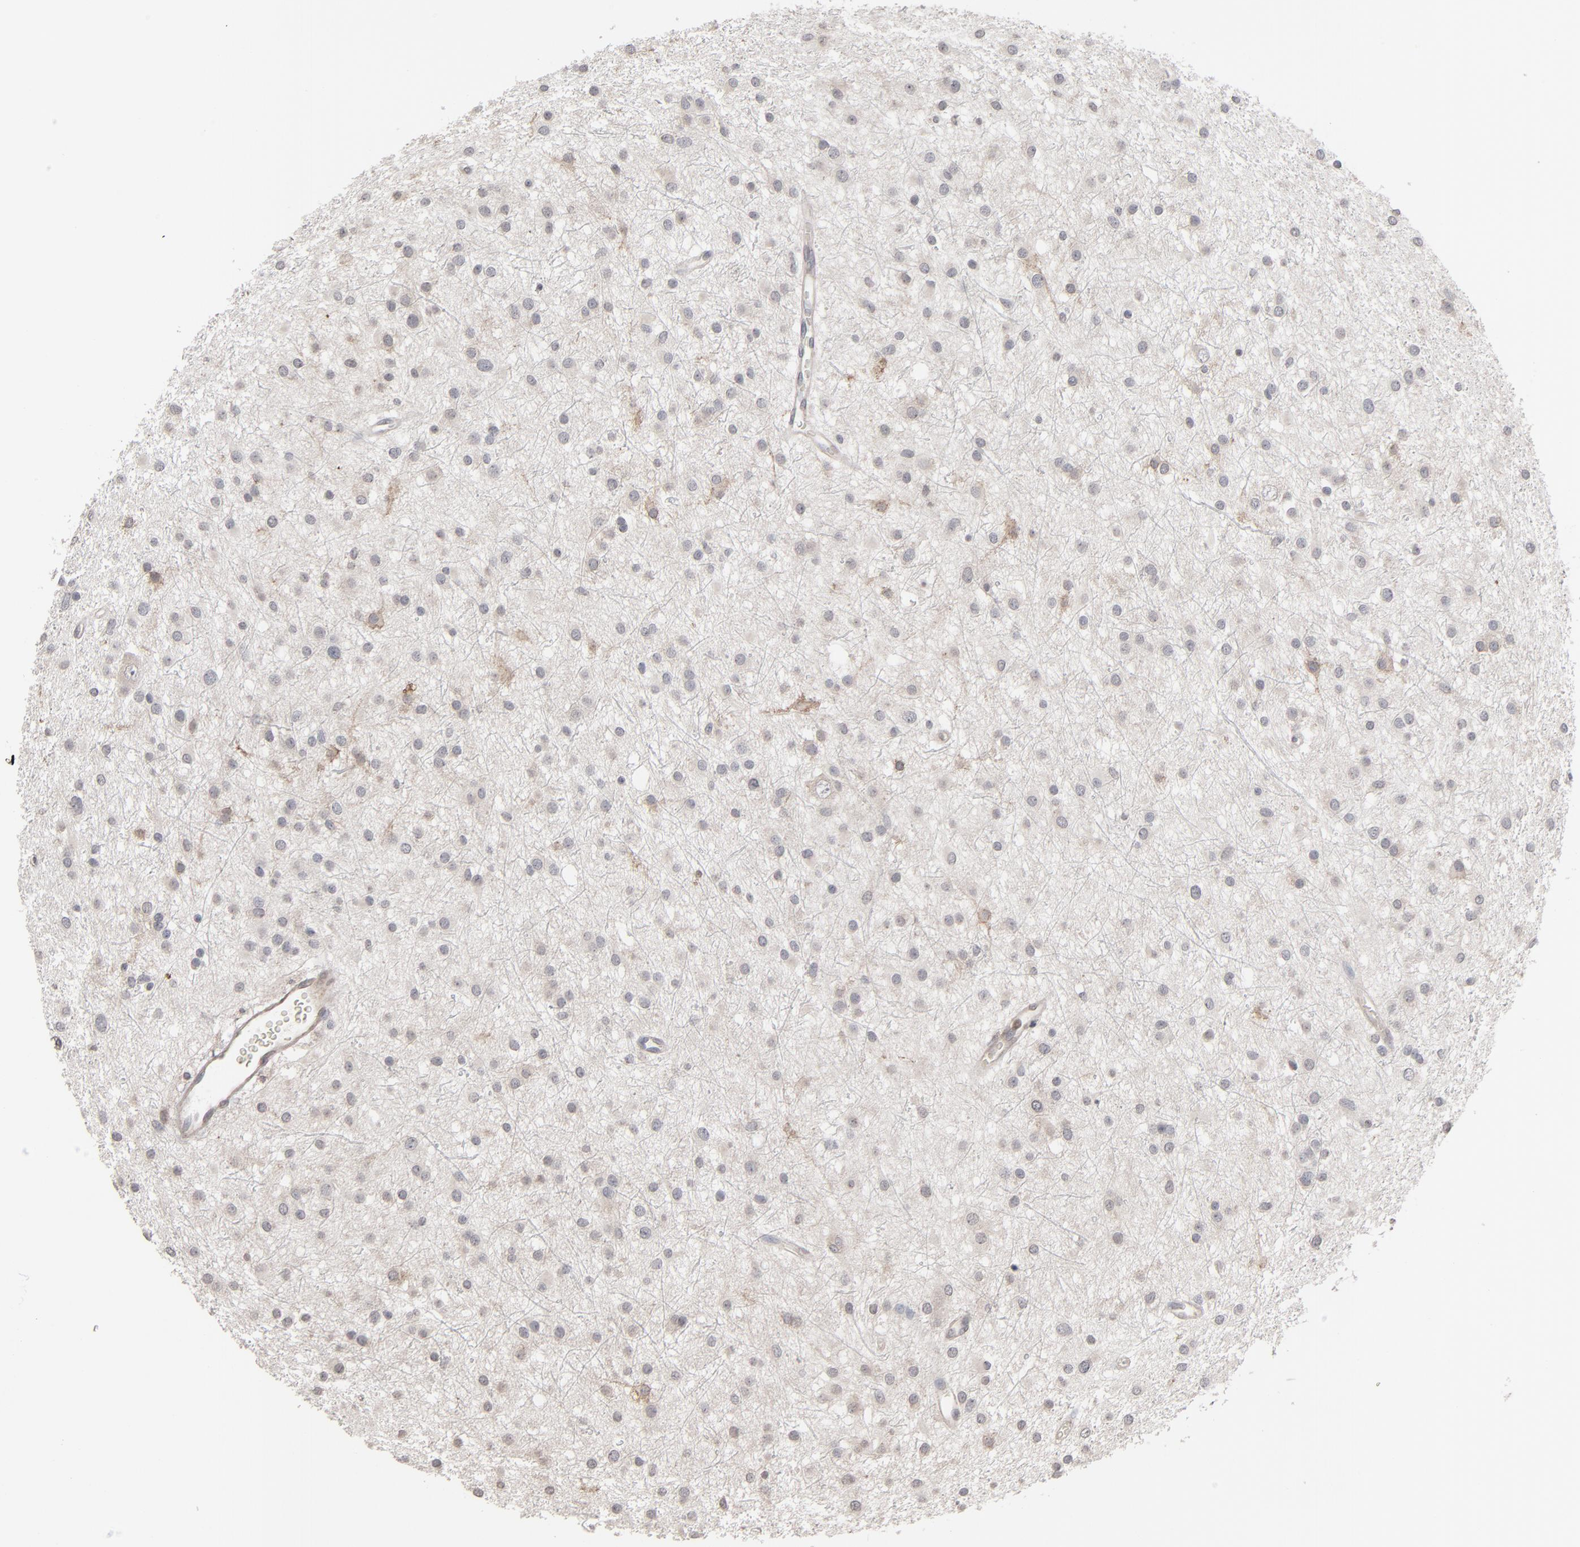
{"staining": {"intensity": "moderate", "quantity": "<25%", "location": "nuclear"}, "tissue": "glioma", "cell_type": "Tumor cells", "image_type": "cancer", "snomed": [{"axis": "morphology", "description": "Glioma, malignant, Low grade"}, {"axis": "topography", "description": "Brain"}], "caption": "Low-grade glioma (malignant) was stained to show a protein in brown. There is low levels of moderate nuclear positivity in about <25% of tumor cells.", "gene": "STAT4", "patient": {"sex": "female", "age": 36}}